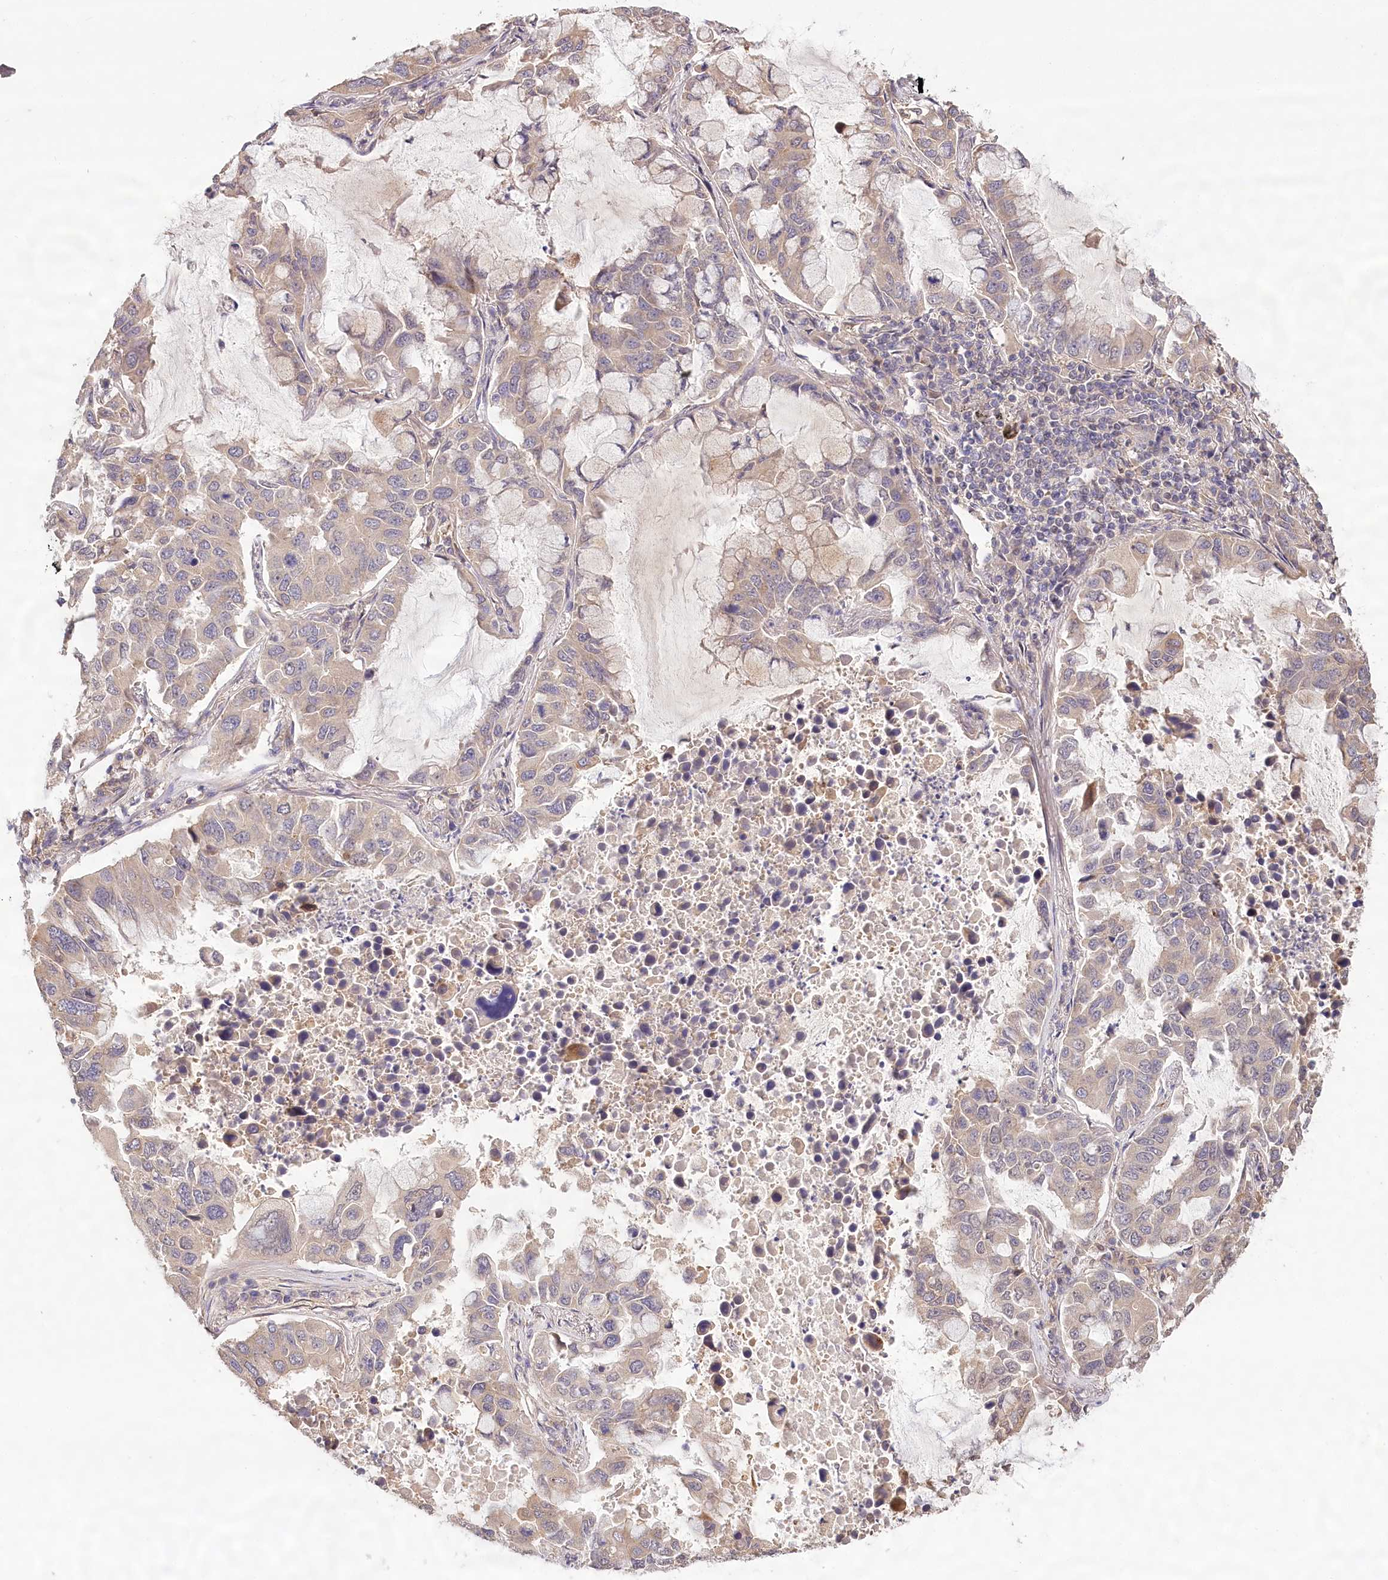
{"staining": {"intensity": "weak", "quantity": "25%-75%", "location": "cytoplasmic/membranous"}, "tissue": "lung cancer", "cell_type": "Tumor cells", "image_type": "cancer", "snomed": [{"axis": "morphology", "description": "Adenocarcinoma, NOS"}, {"axis": "topography", "description": "Lung"}], "caption": "The histopathology image displays a brown stain indicating the presence of a protein in the cytoplasmic/membranous of tumor cells in adenocarcinoma (lung).", "gene": "LSS", "patient": {"sex": "male", "age": 64}}